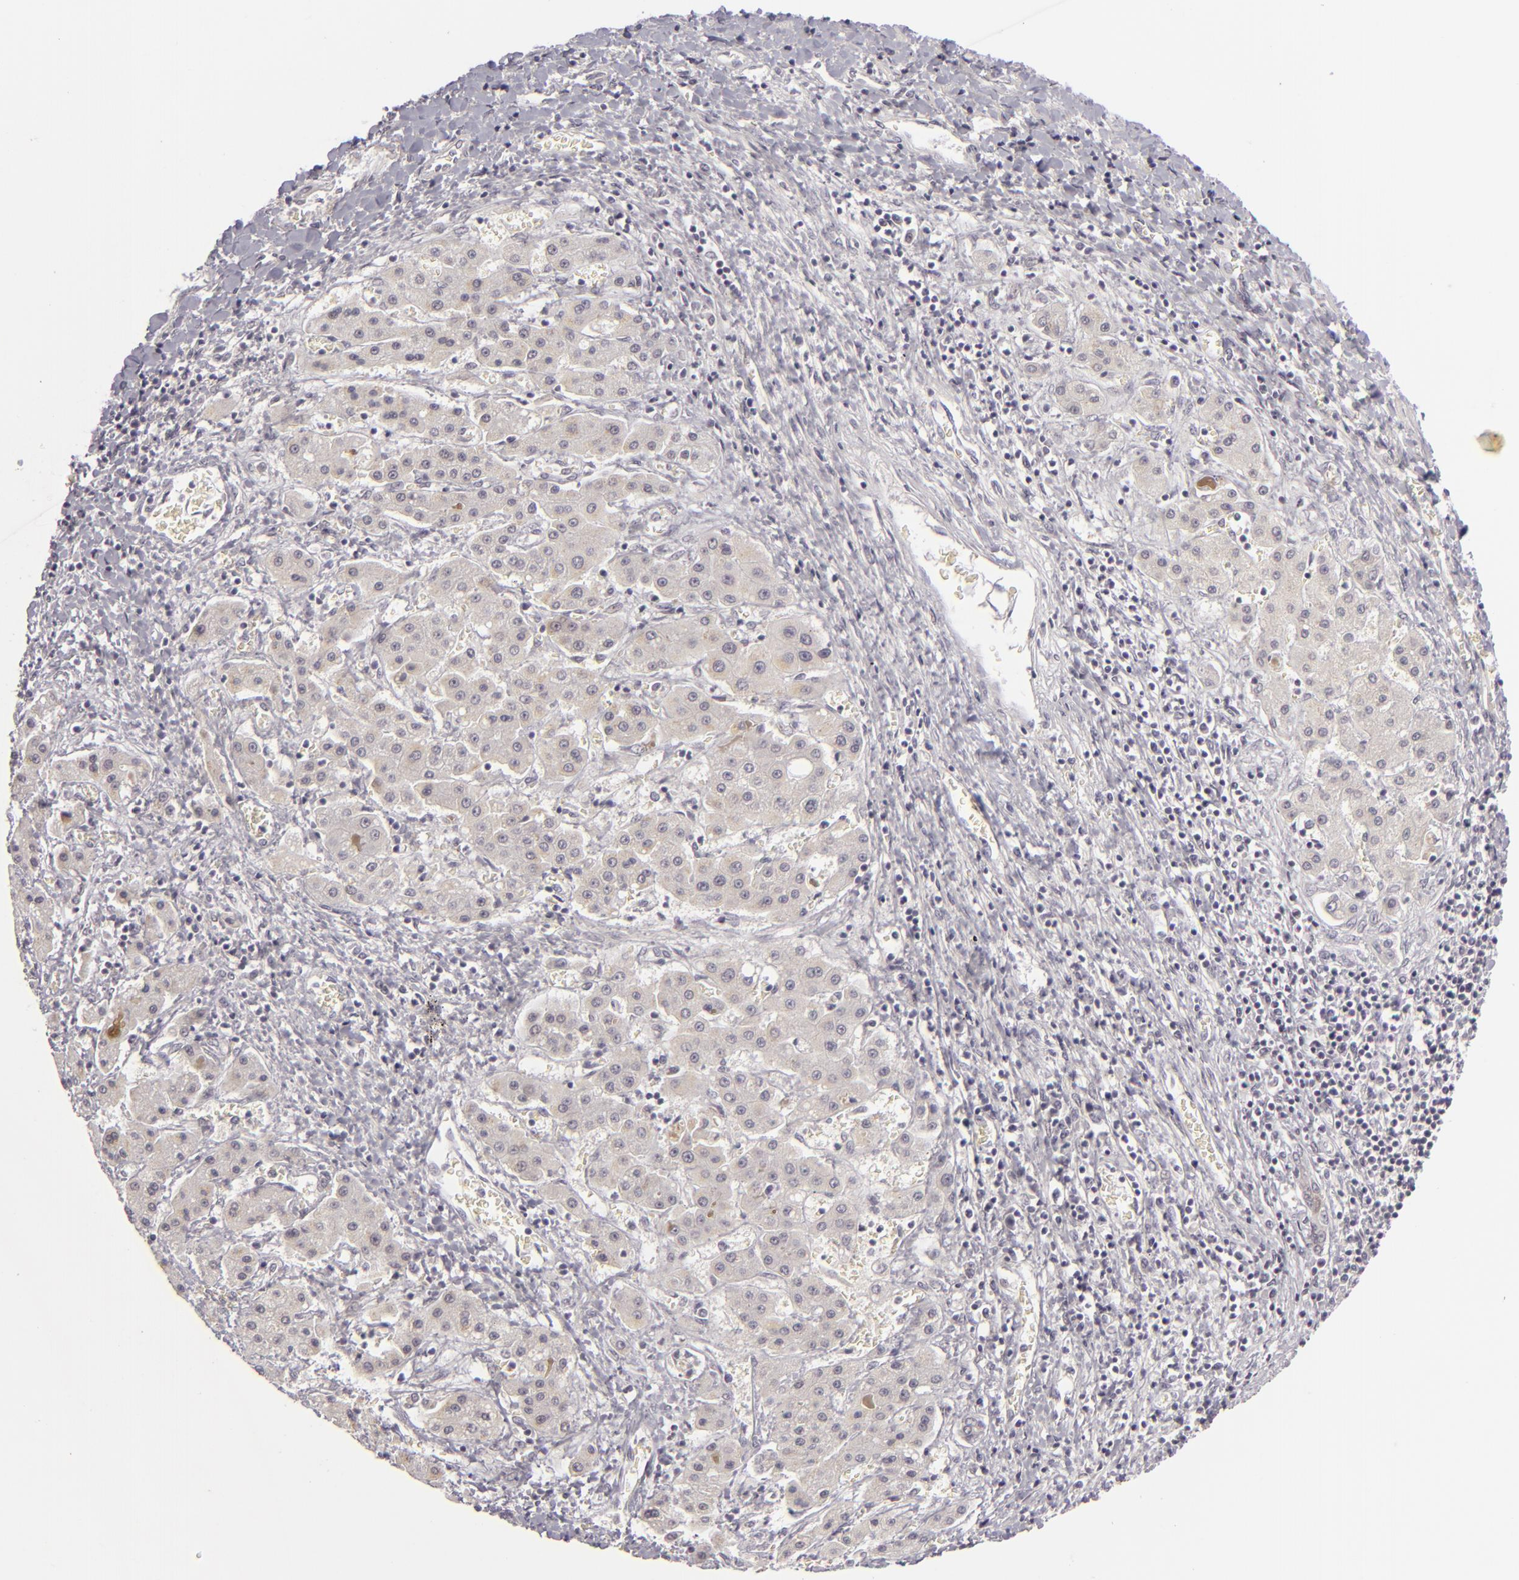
{"staining": {"intensity": "negative", "quantity": "none", "location": "none"}, "tissue": "liver cancer", "cell_type": "Tumor cells", "image_type": "cancer", "snomed": [{"axis": "morphology", "description": "Carcinoma, Hepatocellular, NOS"}, {"axis": "topography", "description": "Liver"}], "caption": "High magnification brightfield microscopy of liver cancer stained with DAB (brown) and counterstained with hematoxylin (blue): tumor cells show no significant expression. (DAB immunohistochemistry (IHC) with hematoxylin counter stain).", "gene": "DLG3", "patient": {"sex": "male", "age": 24}}